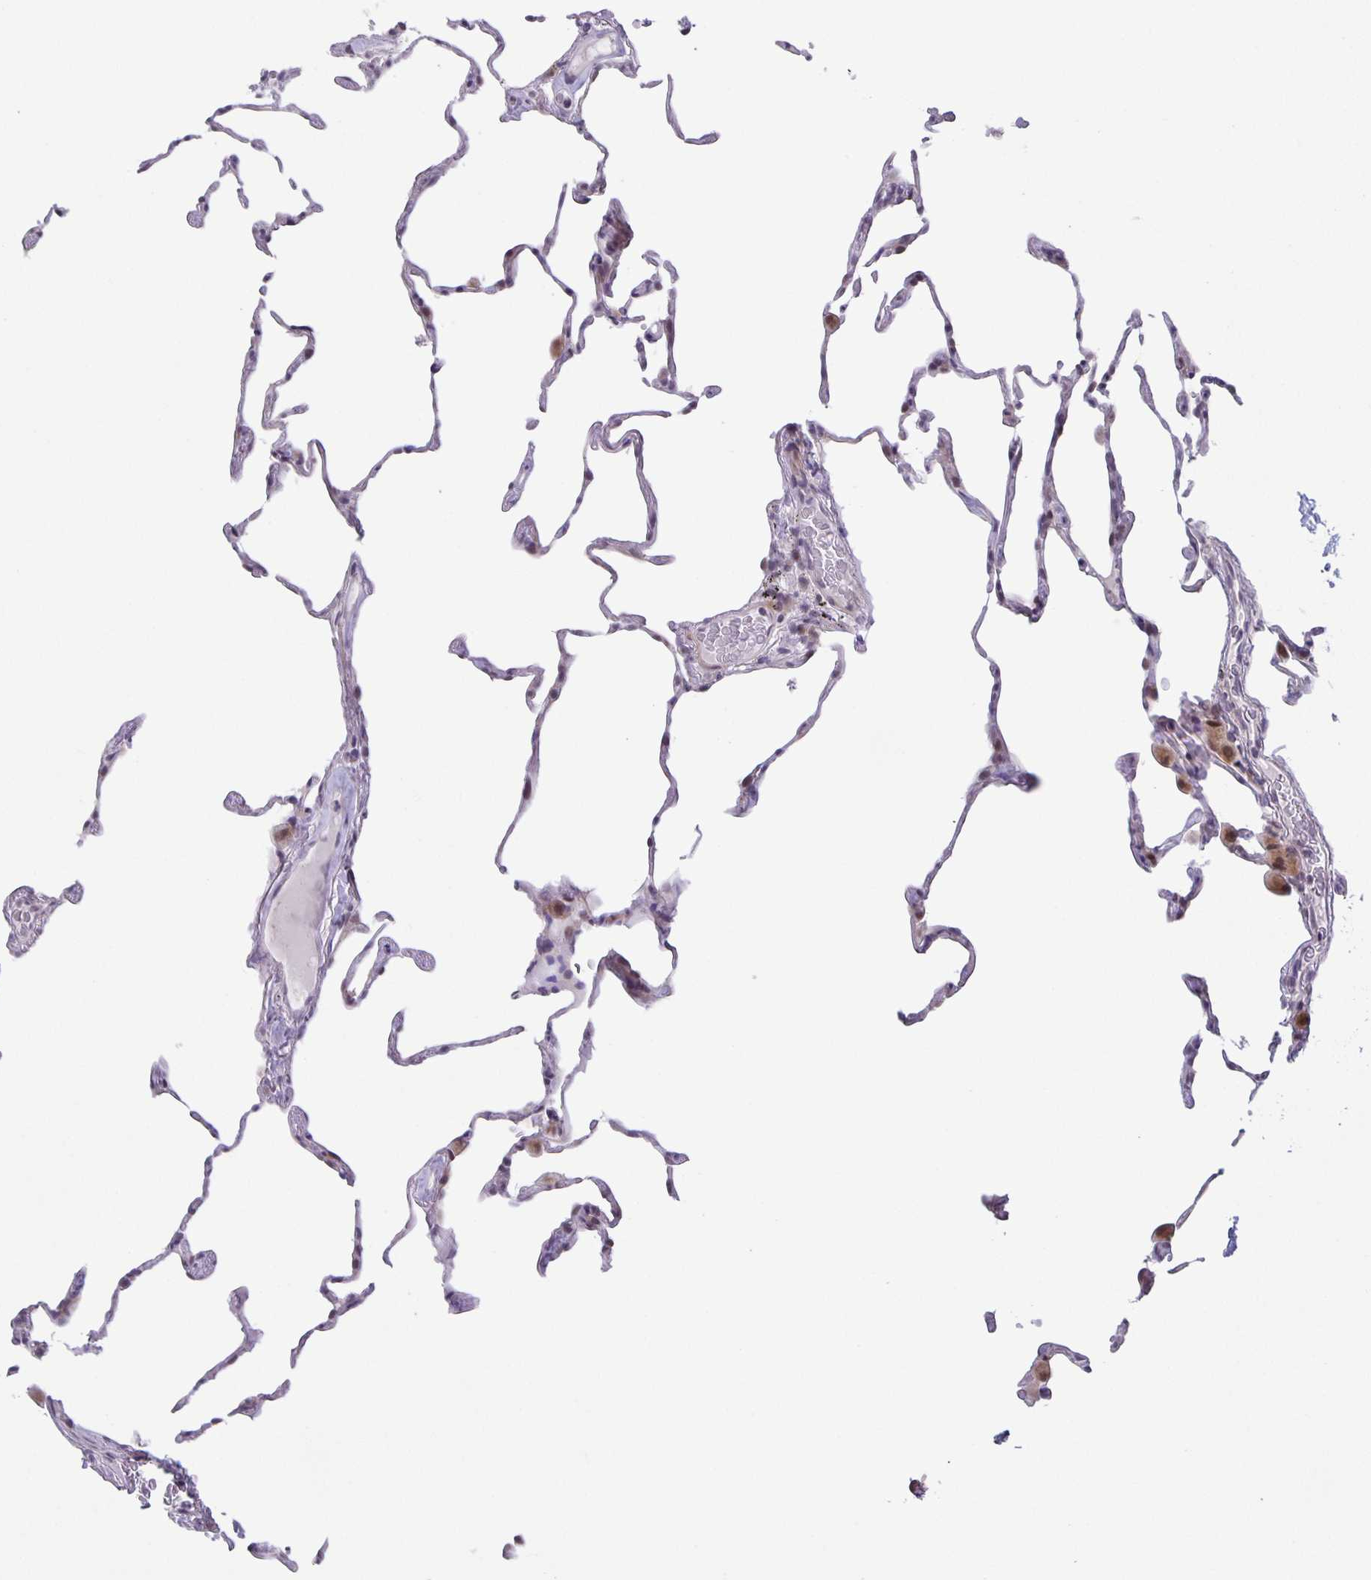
{"staining": {"intensity": "moderate", "quantity": "<25%", "location": "cytoplasmic/membranous,nuclear"}, "tissue": "lung", "cell_type": "Alveolar cells", "image_type": "normal", "snomed": [{"axis": "morphology", "description": "Normal tissue, NOS"}, {"axis": "topography", "description": "Lung"}], "caption": "This photomicrograph demonstrates IHC staining of normal human lung, with low moderate cytoplasmic/membranous,nuclear positivity in about <25% of alveolar cells.", "gene": "PHRF1", "patient": {"sex": "female", "age": 57}}